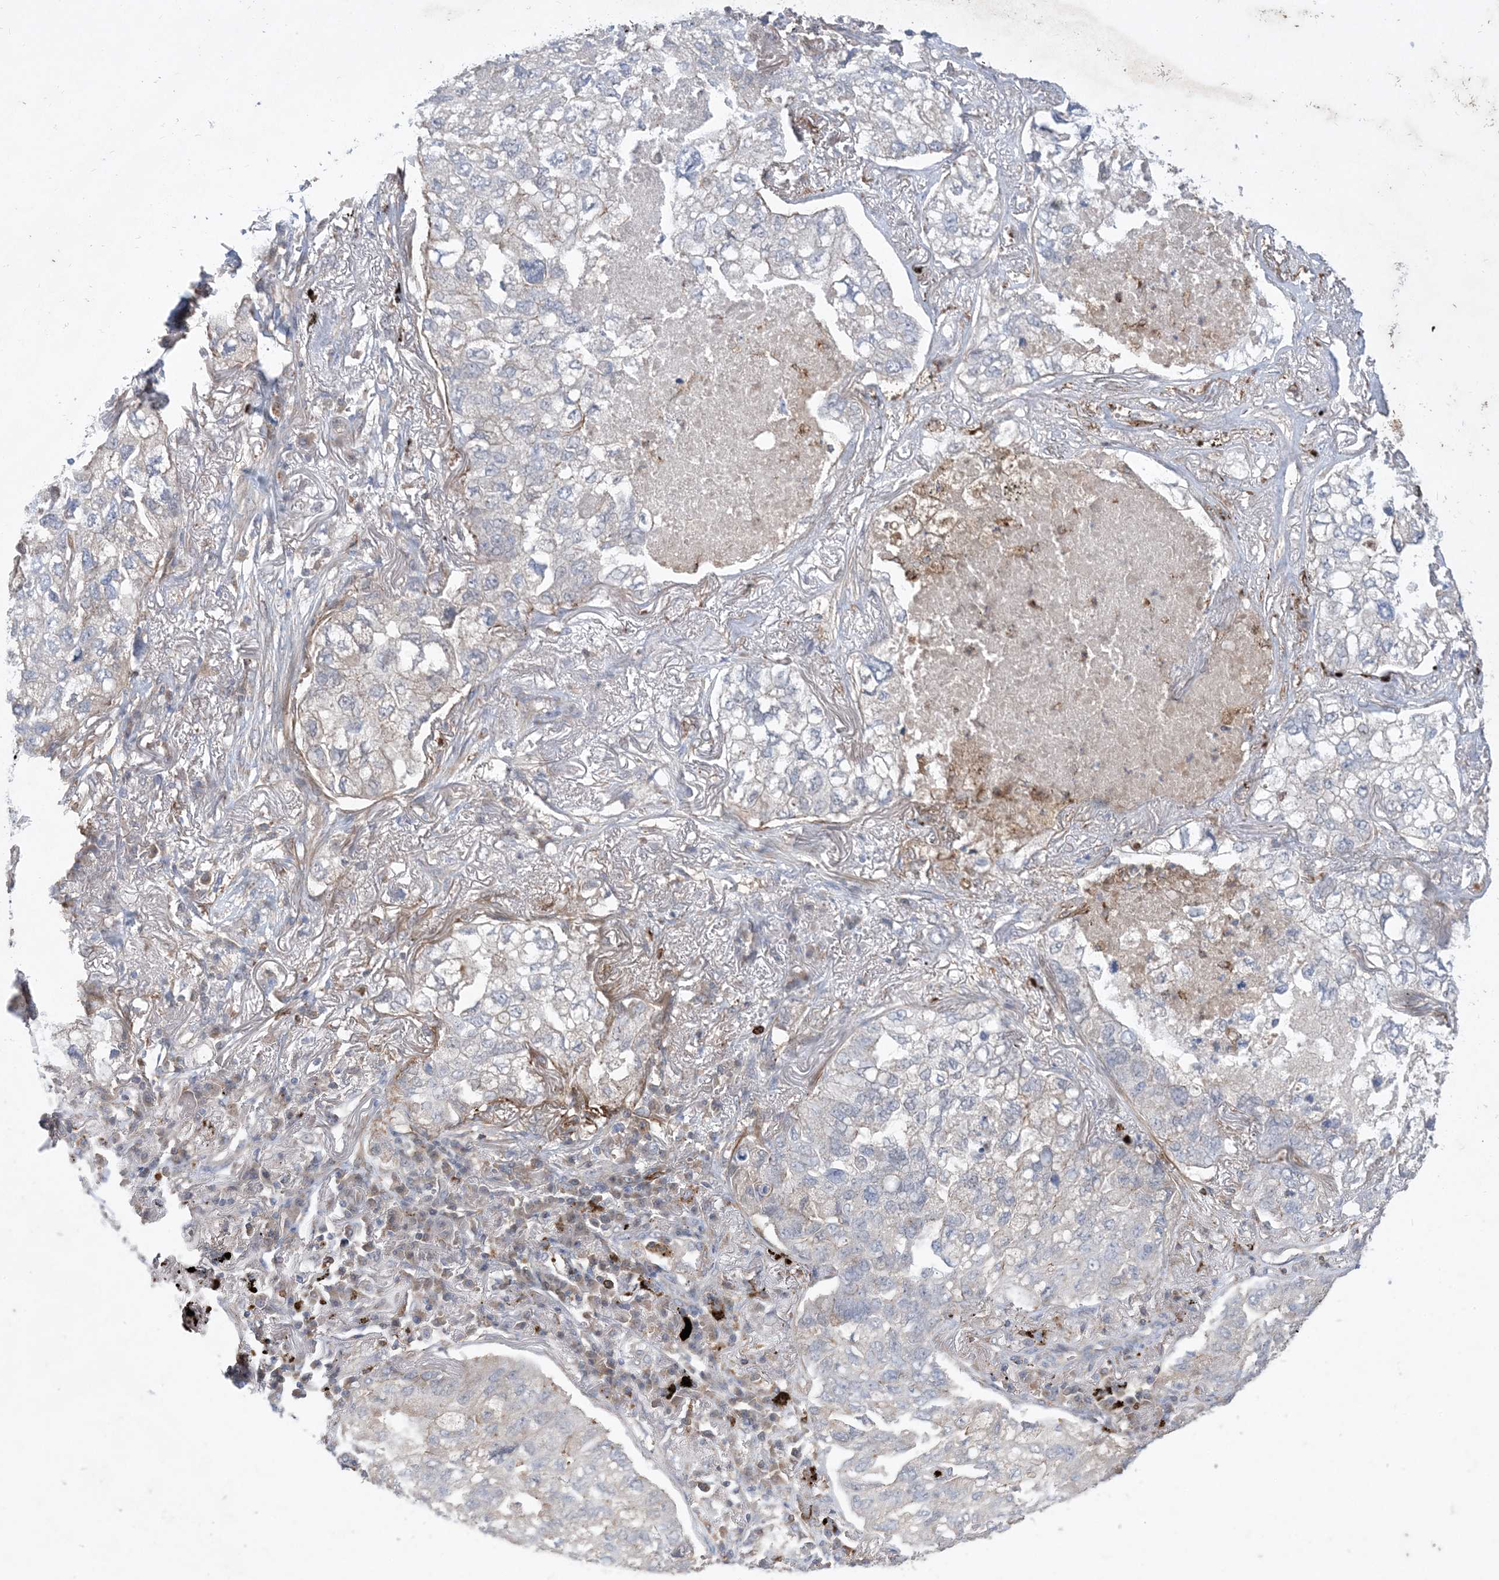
{"staining": {"intensity": "negative", "quantity": "none", "location": "none"}, "tissue": "lung cancer", "cell_type": "Tumor cells", "image_type": "cancer", "snomed": [{"axis": "morphology", "description": "Adenocarcinoma, NOS"}, {"axis": "topography", "description": "Lung"}], "caption": "Lung cancer stained for a protein using immunohistochemistry (IHC) displays no positivity tumor cells.", "gene": "MASP2", "patient": {"sex": "male", "age": 65}}